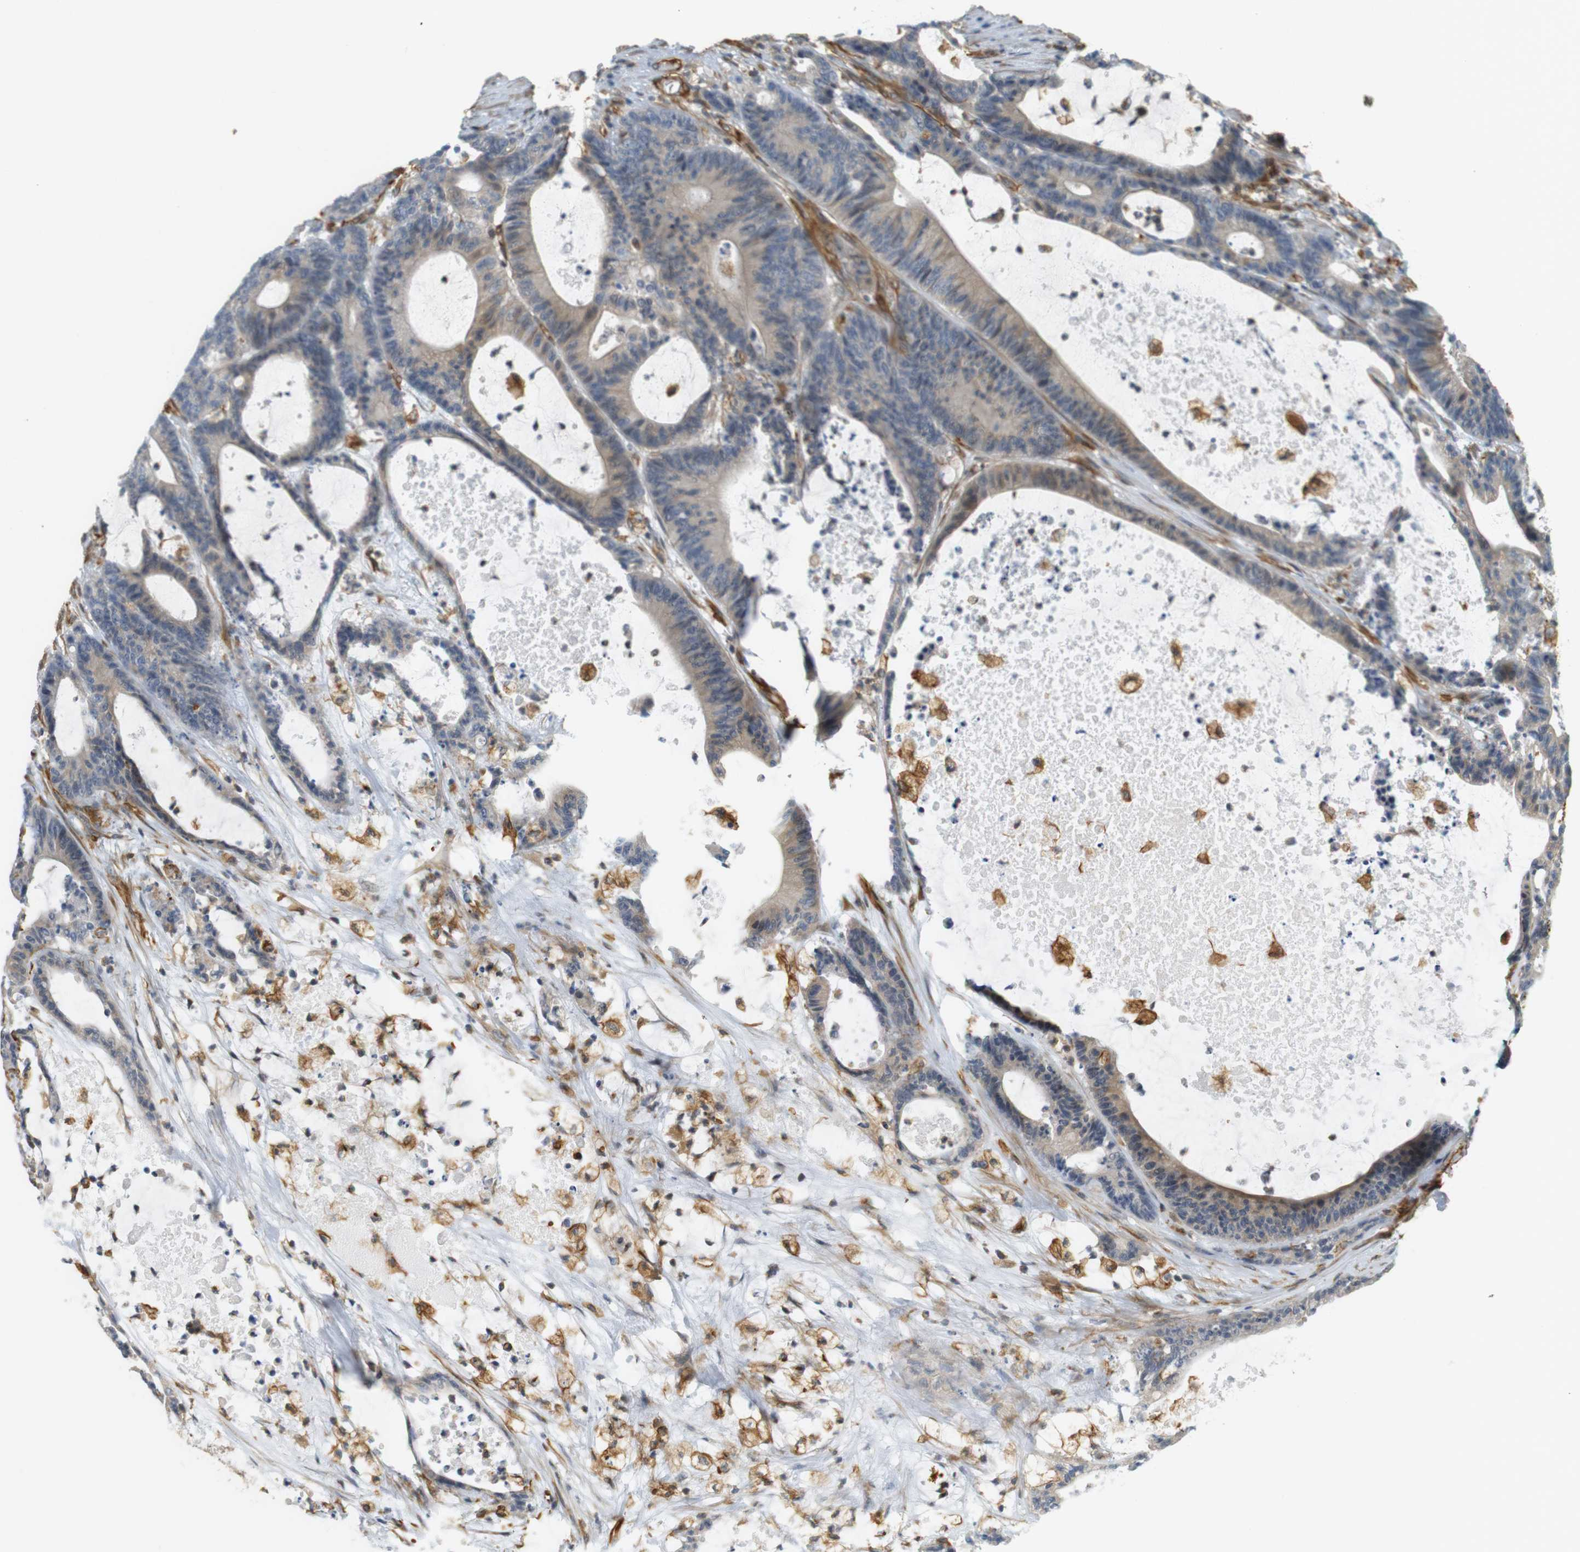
{"staining": {"intensity": "weak", "quantity": ">75%", "location": "cytoplasmic/membranous"}, "tissue": "colorectal cancer", "cell_type": "Tumor cells", "image_type": "cancer", "snomed": [{"axis": "morphology", "description": "Adenocarcinoma, NOS"}, {"axis": "topography", "description": "Colon"}], "caption": "About >75% of tumor cells in colorectal cancer (adenocarcinoma) show weak cytoplasmic/membranous protein staining as visualized by brown immunohistochemical staining.", "gene": "CYTH3", "patient": {"sex": "female", "age": 84}}